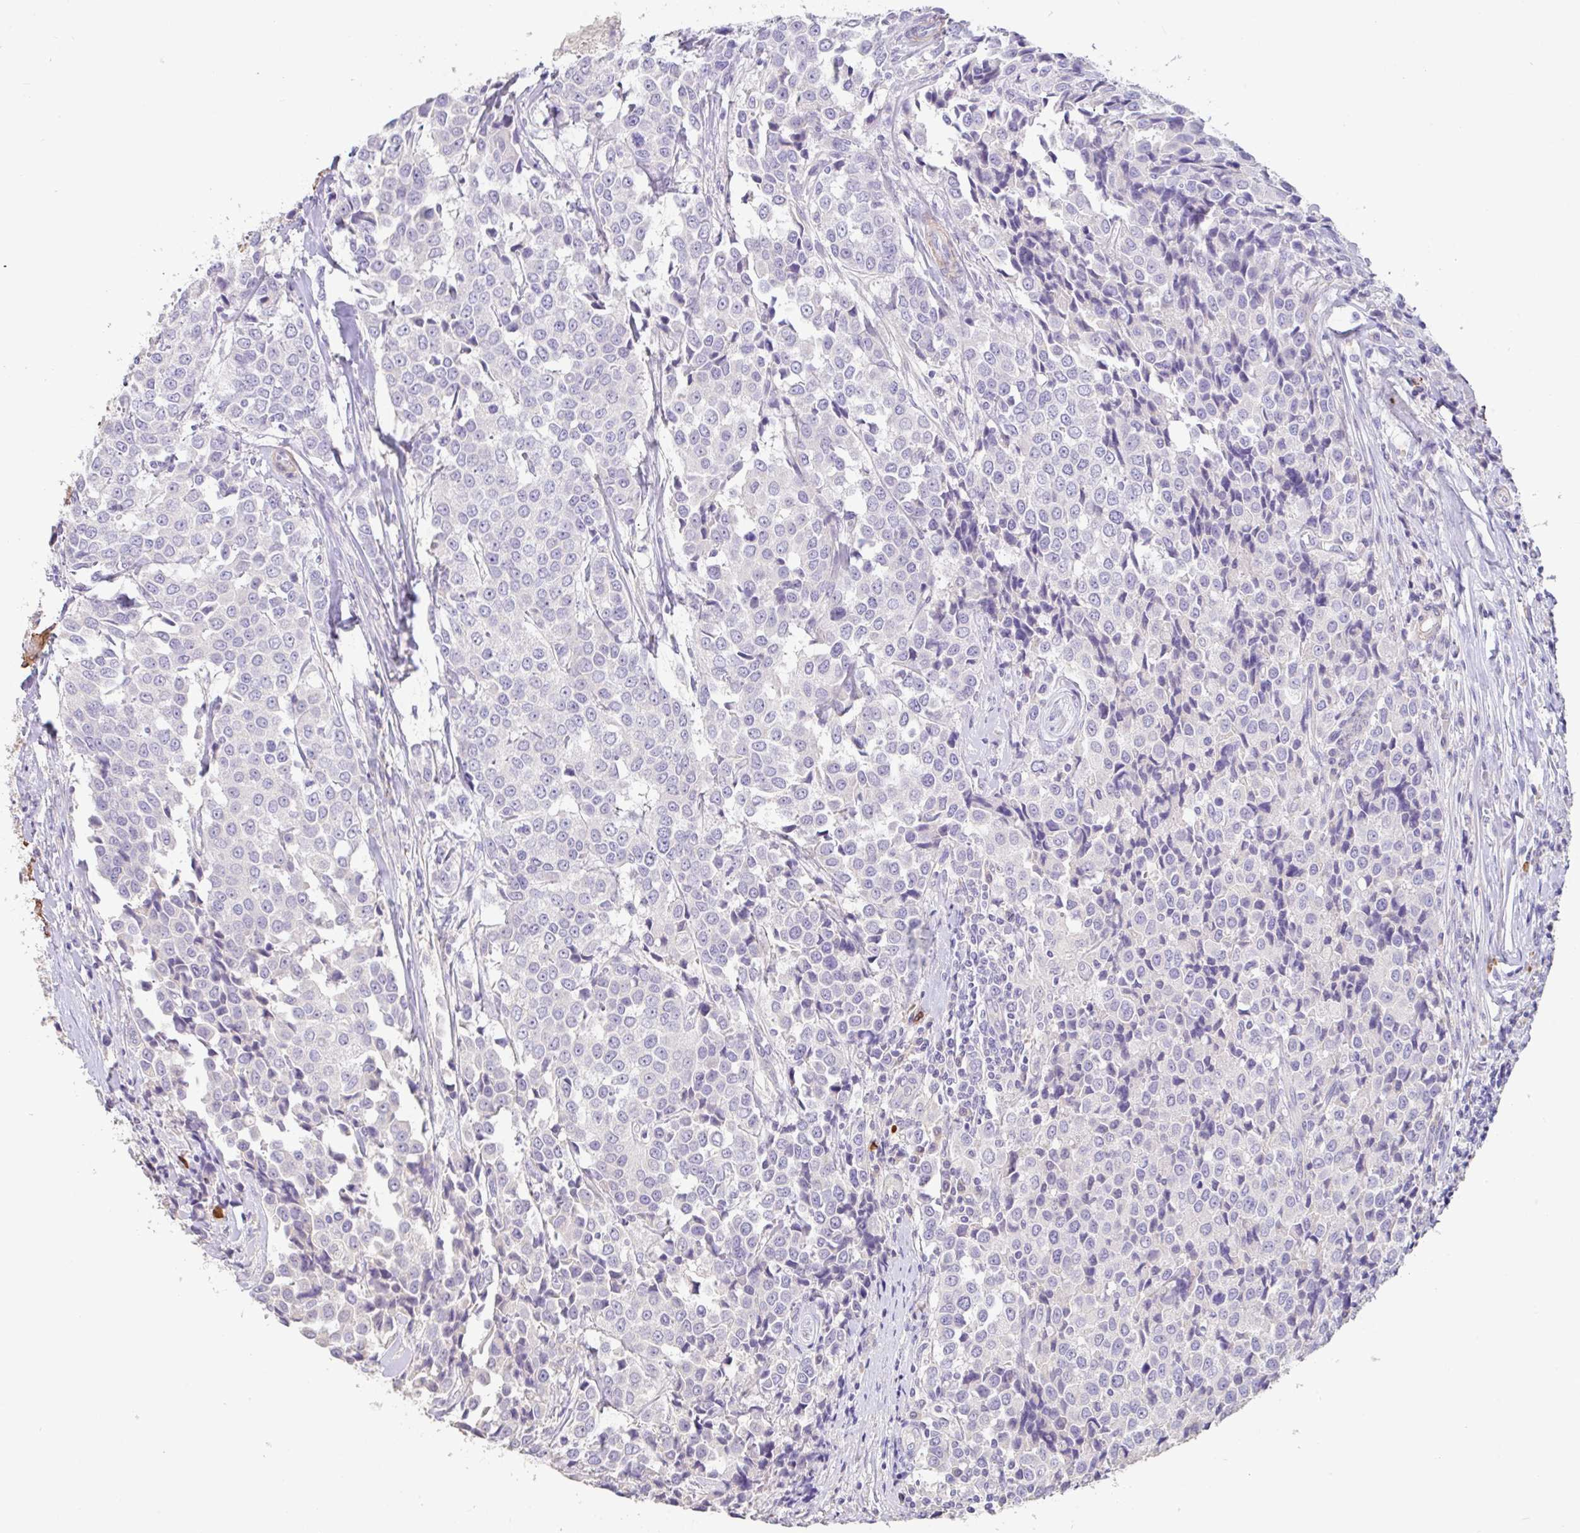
{"staining": {"intensity": "negative", "quantity": "none", "location": "none"}, "tissue": "breast cancer", "cell_type": "Tumor cells", "image_type": "cancer", "snomed": [{"axis": "morphology", "description": "Duct carcinoma"}, {"axis": "topography", "description": "Breast"}], "caption": "Immunohistochemistry (IHC) histopathology image of neoplastic tissue: human breast infiltrating ductal carcinoma stained with DAB (3,3'-diaminobenzidine) exhibits no significant protein expression in tumor cells.", "gene": "PYGM", "patient": {"sex": "female", "age": 80}}